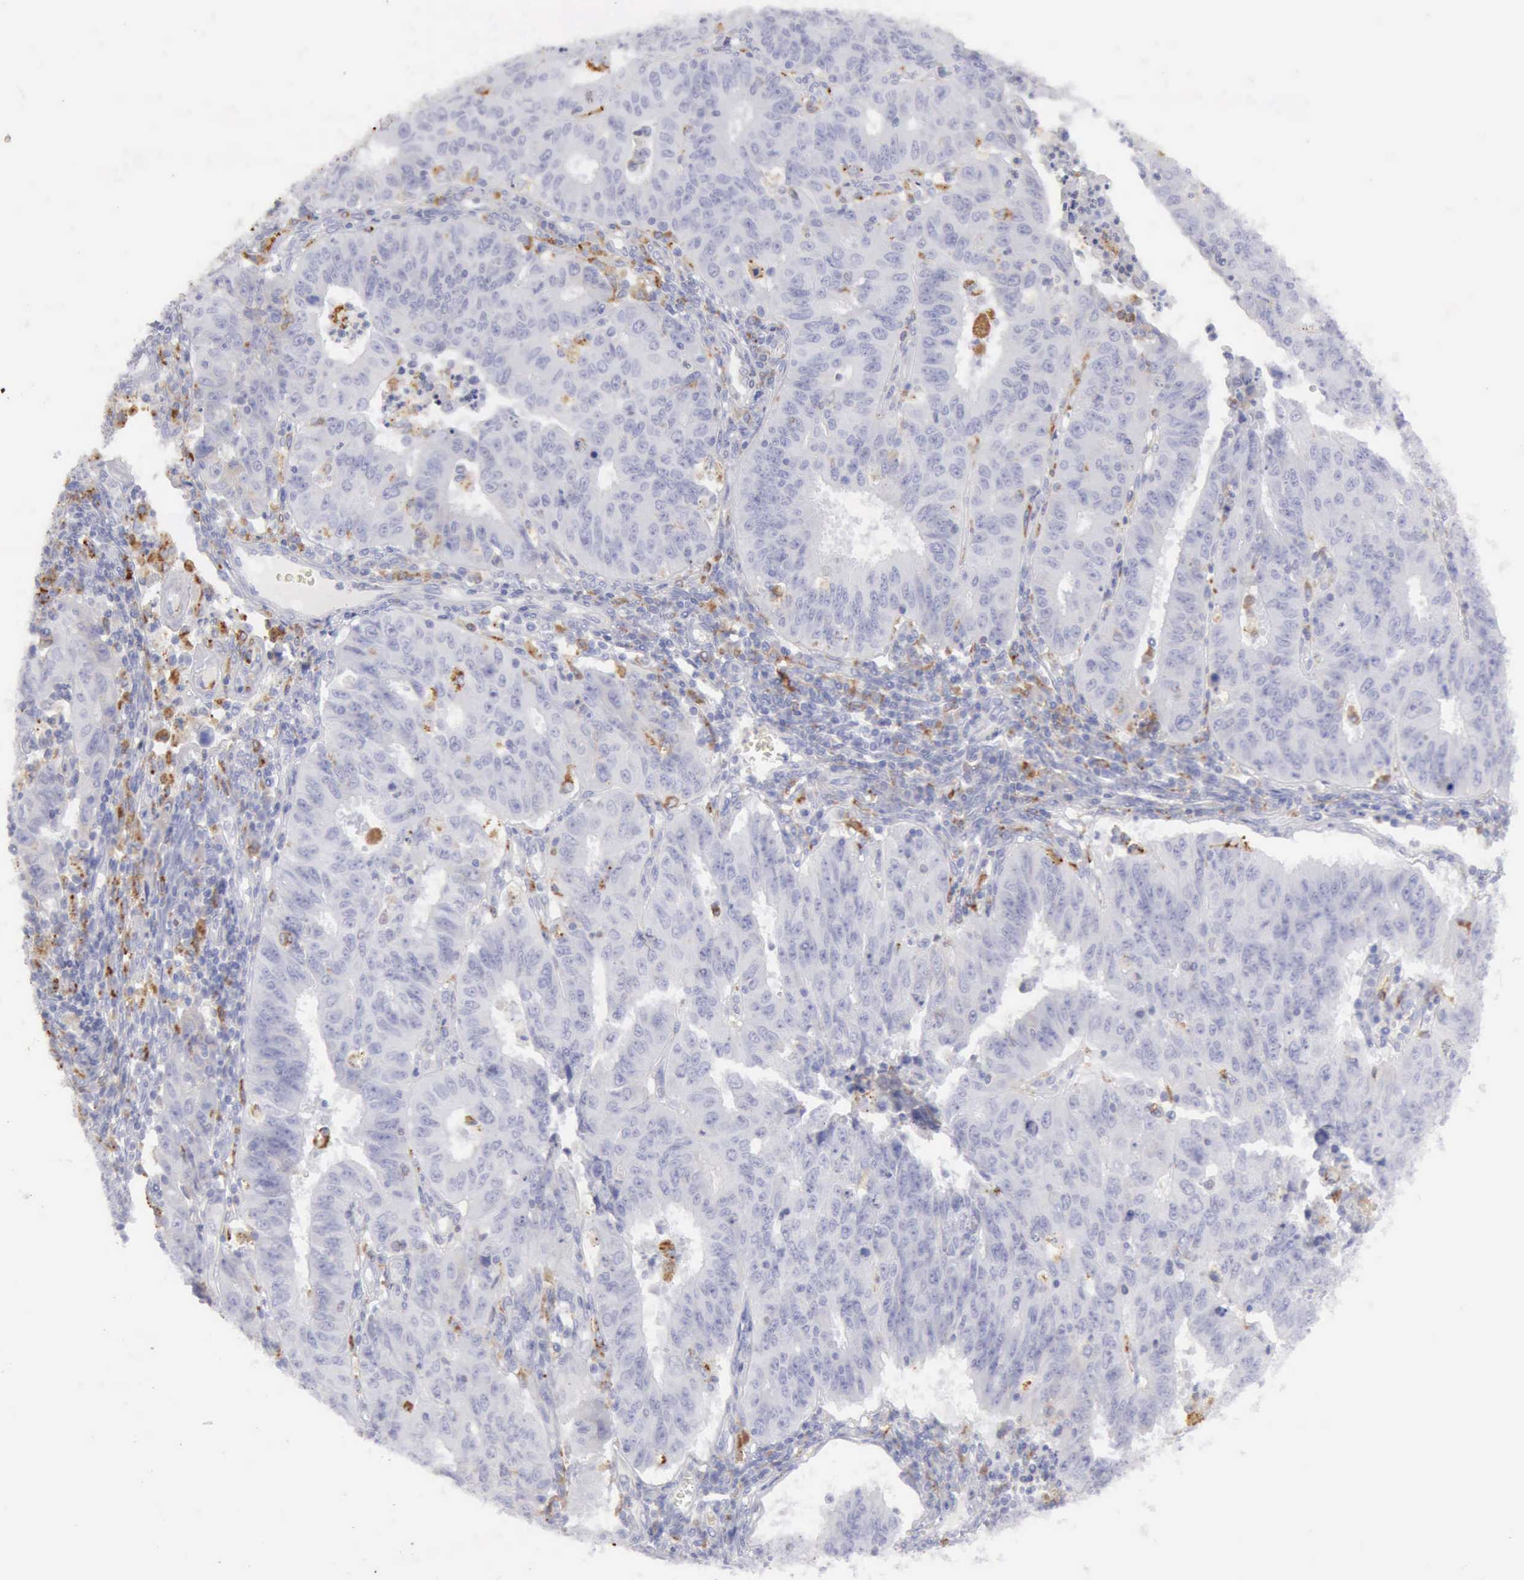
{"staining": {"intensity": "negative", "quantity": "none", "location": "none"}, "tissue": "endometrial cancer", "cell_type": "Tumor cells", "image_type": "cancer", "snomed": [{"axis": "morphology", "description": "Adenocarcinoma, NOS"}, {"axis": "topography", "description": "Endometrium"}], "caption": "An immunohistochemistry histopathology image of endometrial cancer is shown. There is no staining in tumor cells of endometrial cancer.", "gene": "CTSS", "patient": {"sex": "female", "age": 42}}